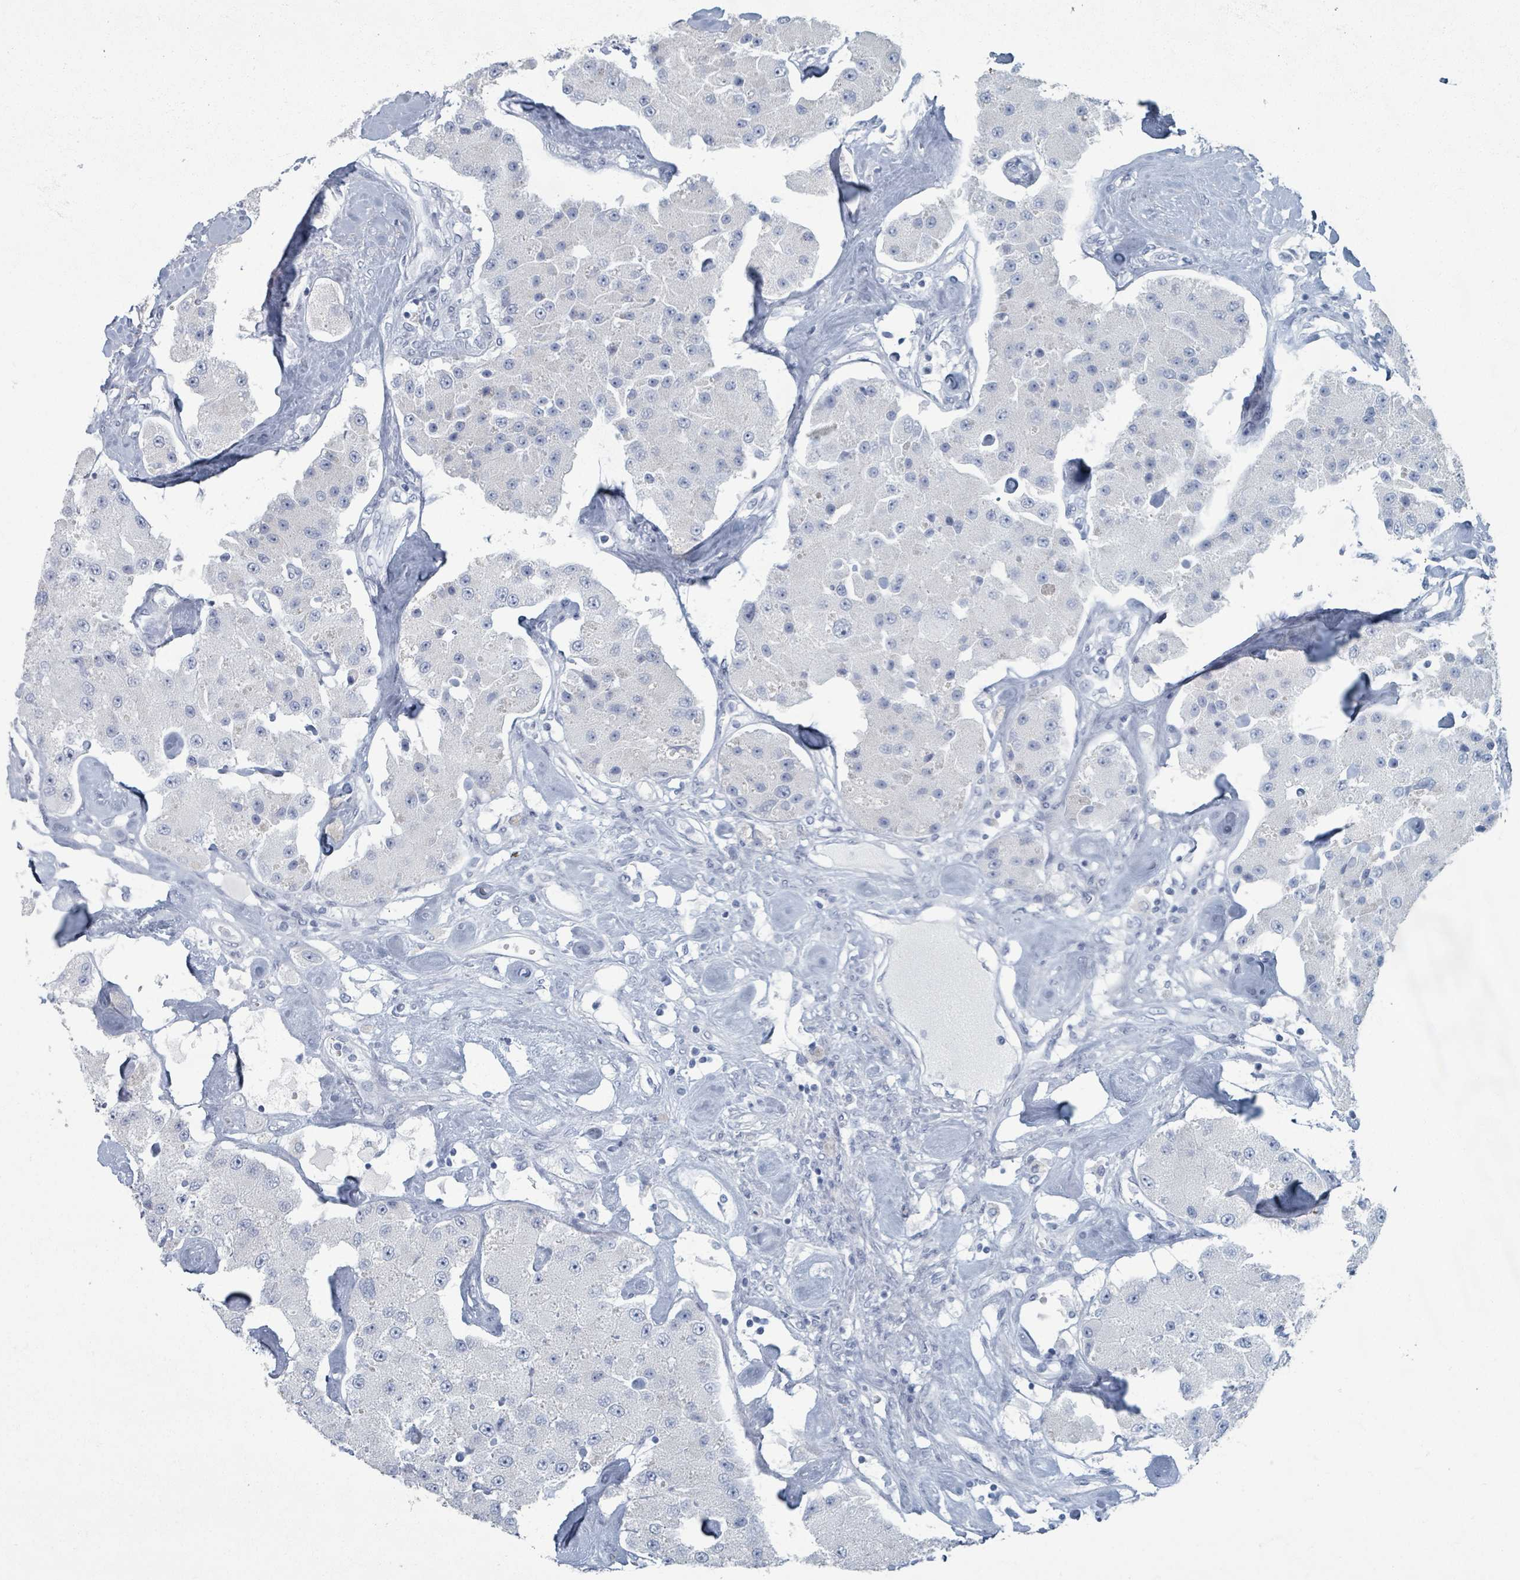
{"staining": {"intensity": "negative", "quantity": "none", "location": "none"}, "tissue": "carcinoid", "cell_type": "Tumor cells", "image_type": "cancer", "snomed": [{"axis": "morphology", "description": "Carcinoid, malignant, NOS"}, {"axis": "topography", "description": "Pancreas"}], "caption": "Tumor cells show no significant staining in carcinoid.", "gene": "TAS2R1", "patient": {"sex": "male", "age": 41}}